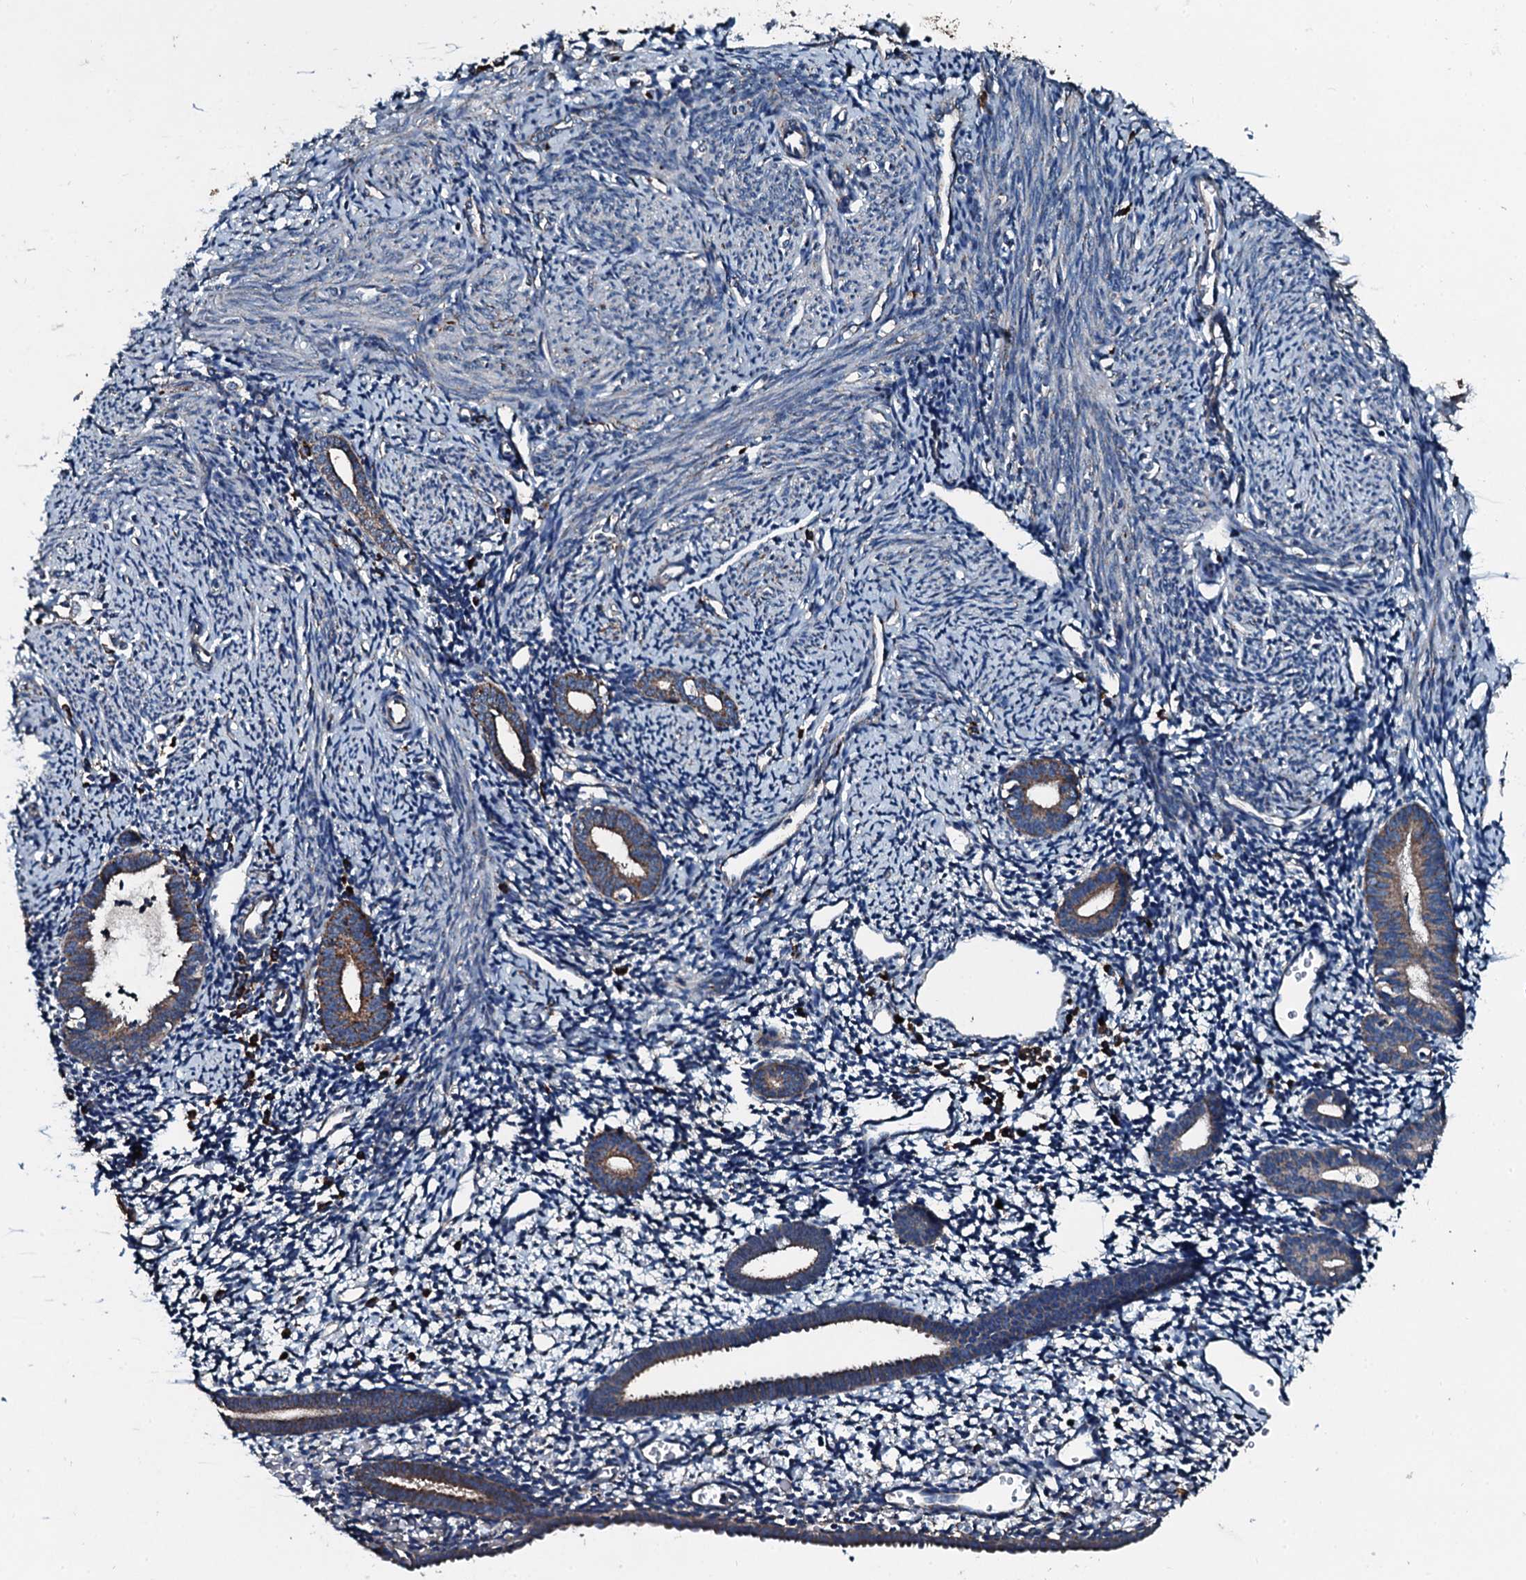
{"staining": {"intensity": "negative", "quantity": "none", "location": "none"}, "tissue": "endometrium", "cell_type": "Cells in endometrial stroma", "image_type": "normal", "snomed": [{"axis": "morphology", "description": "Normal tissue, NOS"}, {"axis": "topography", "description": "Endometrium"}], "caption": "The photomicrograph exhibits no staining of cells in endometrial stroma in normal endometrium.", "gene": "ACSS3", "patient": {"sex": "female", "age": 56}}